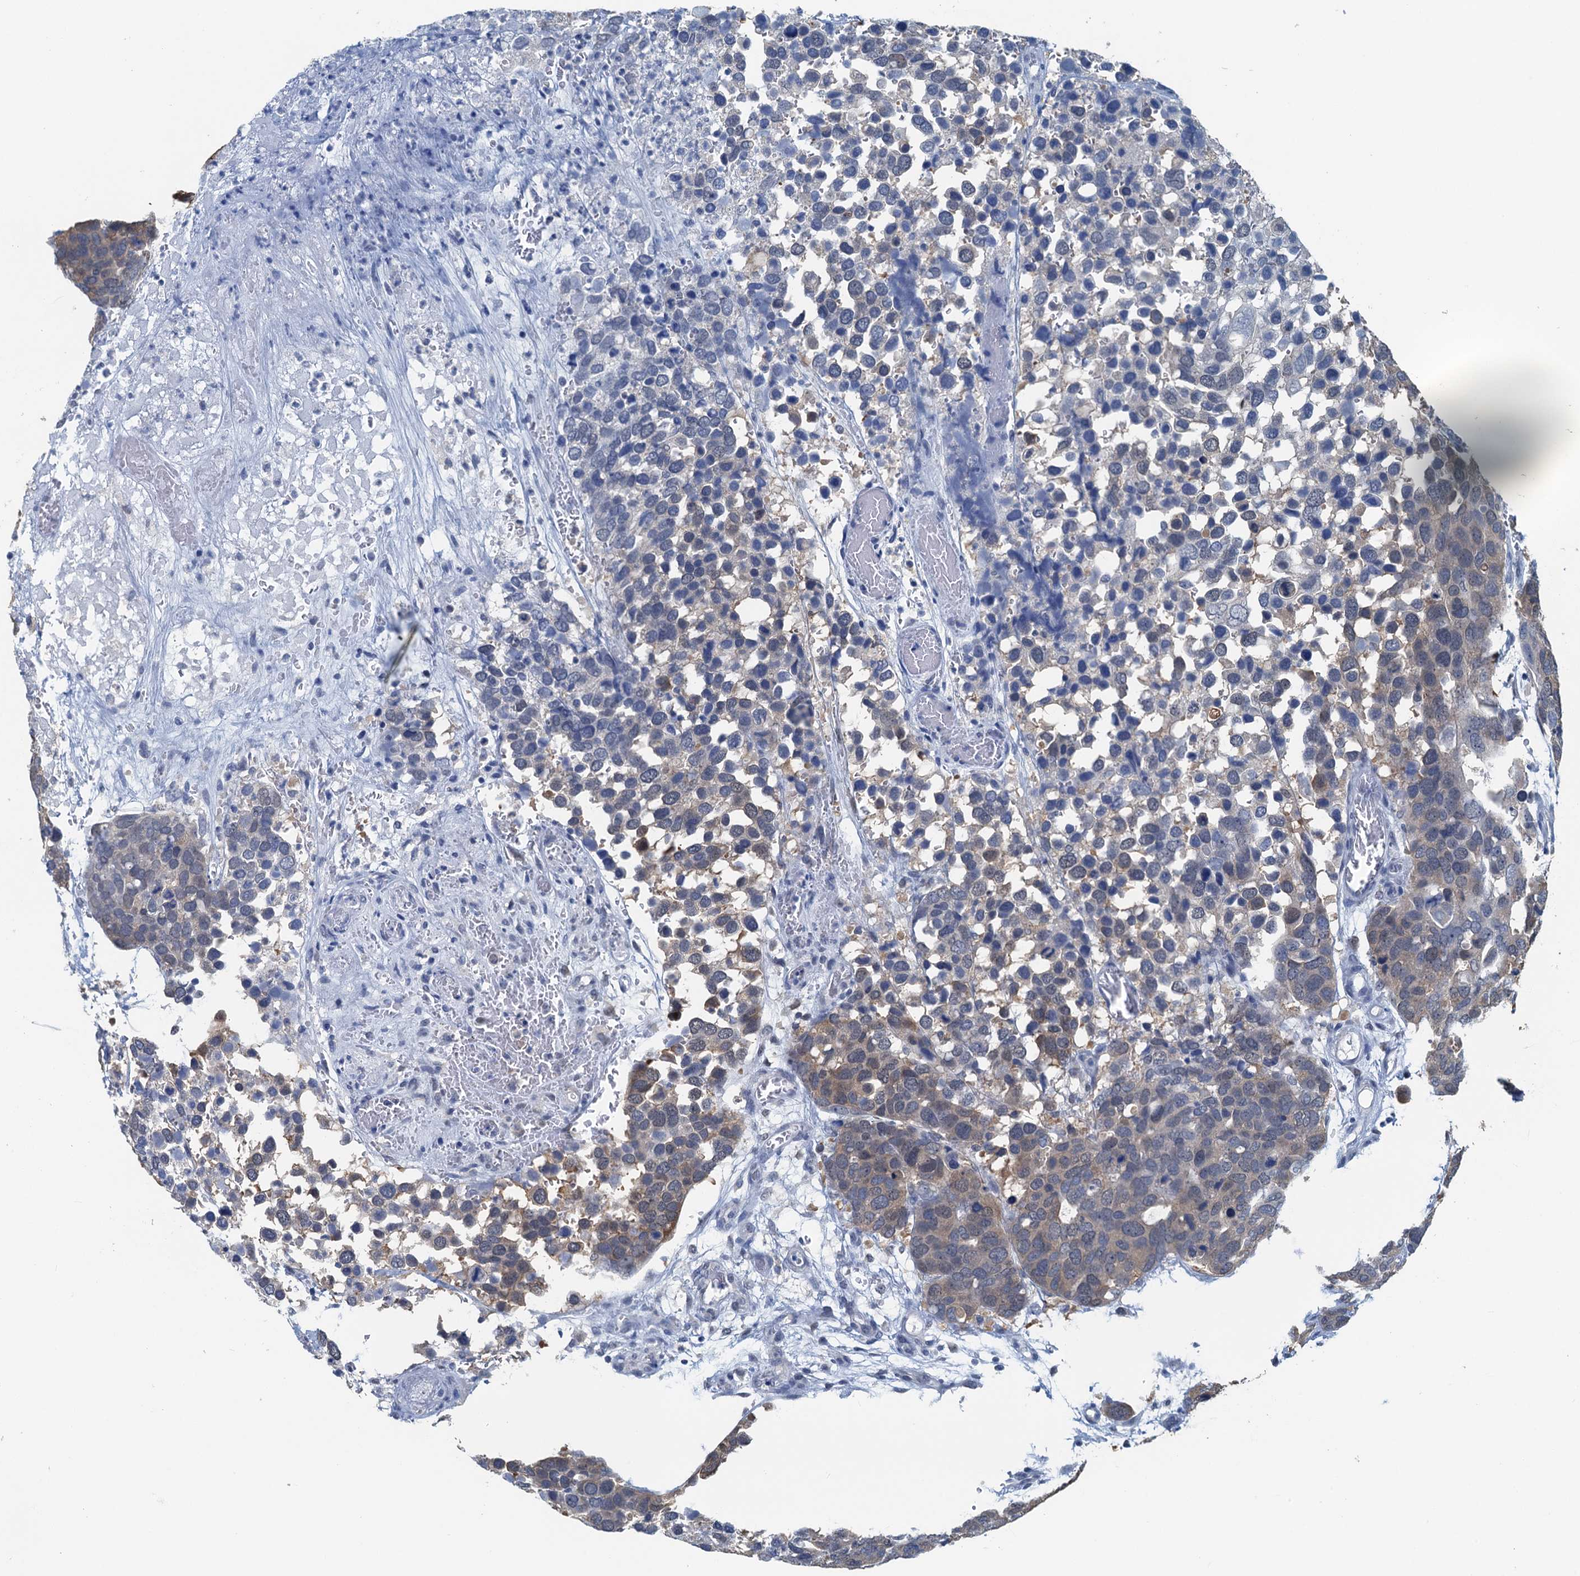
{"staining": {"intensity": "weak", "quantity": "<25%", "location": "cytoplasmic/membranous"}, "tissue": "breast cancer", "cell_type": "Tumor cells", "image_type": "cancer", "snomed": [{"axis": "morphology", "description": "Duct carcinoma"}, {"axis": "topography", "description": "Breast"}], "caption": "DAB immunohistochemical staining of human breast cancer (intraductal carcinoma) reveals no significant positivity in tumor cells.", "gene": "AHCY", "patient": {"sex": "female", "age": 83}}